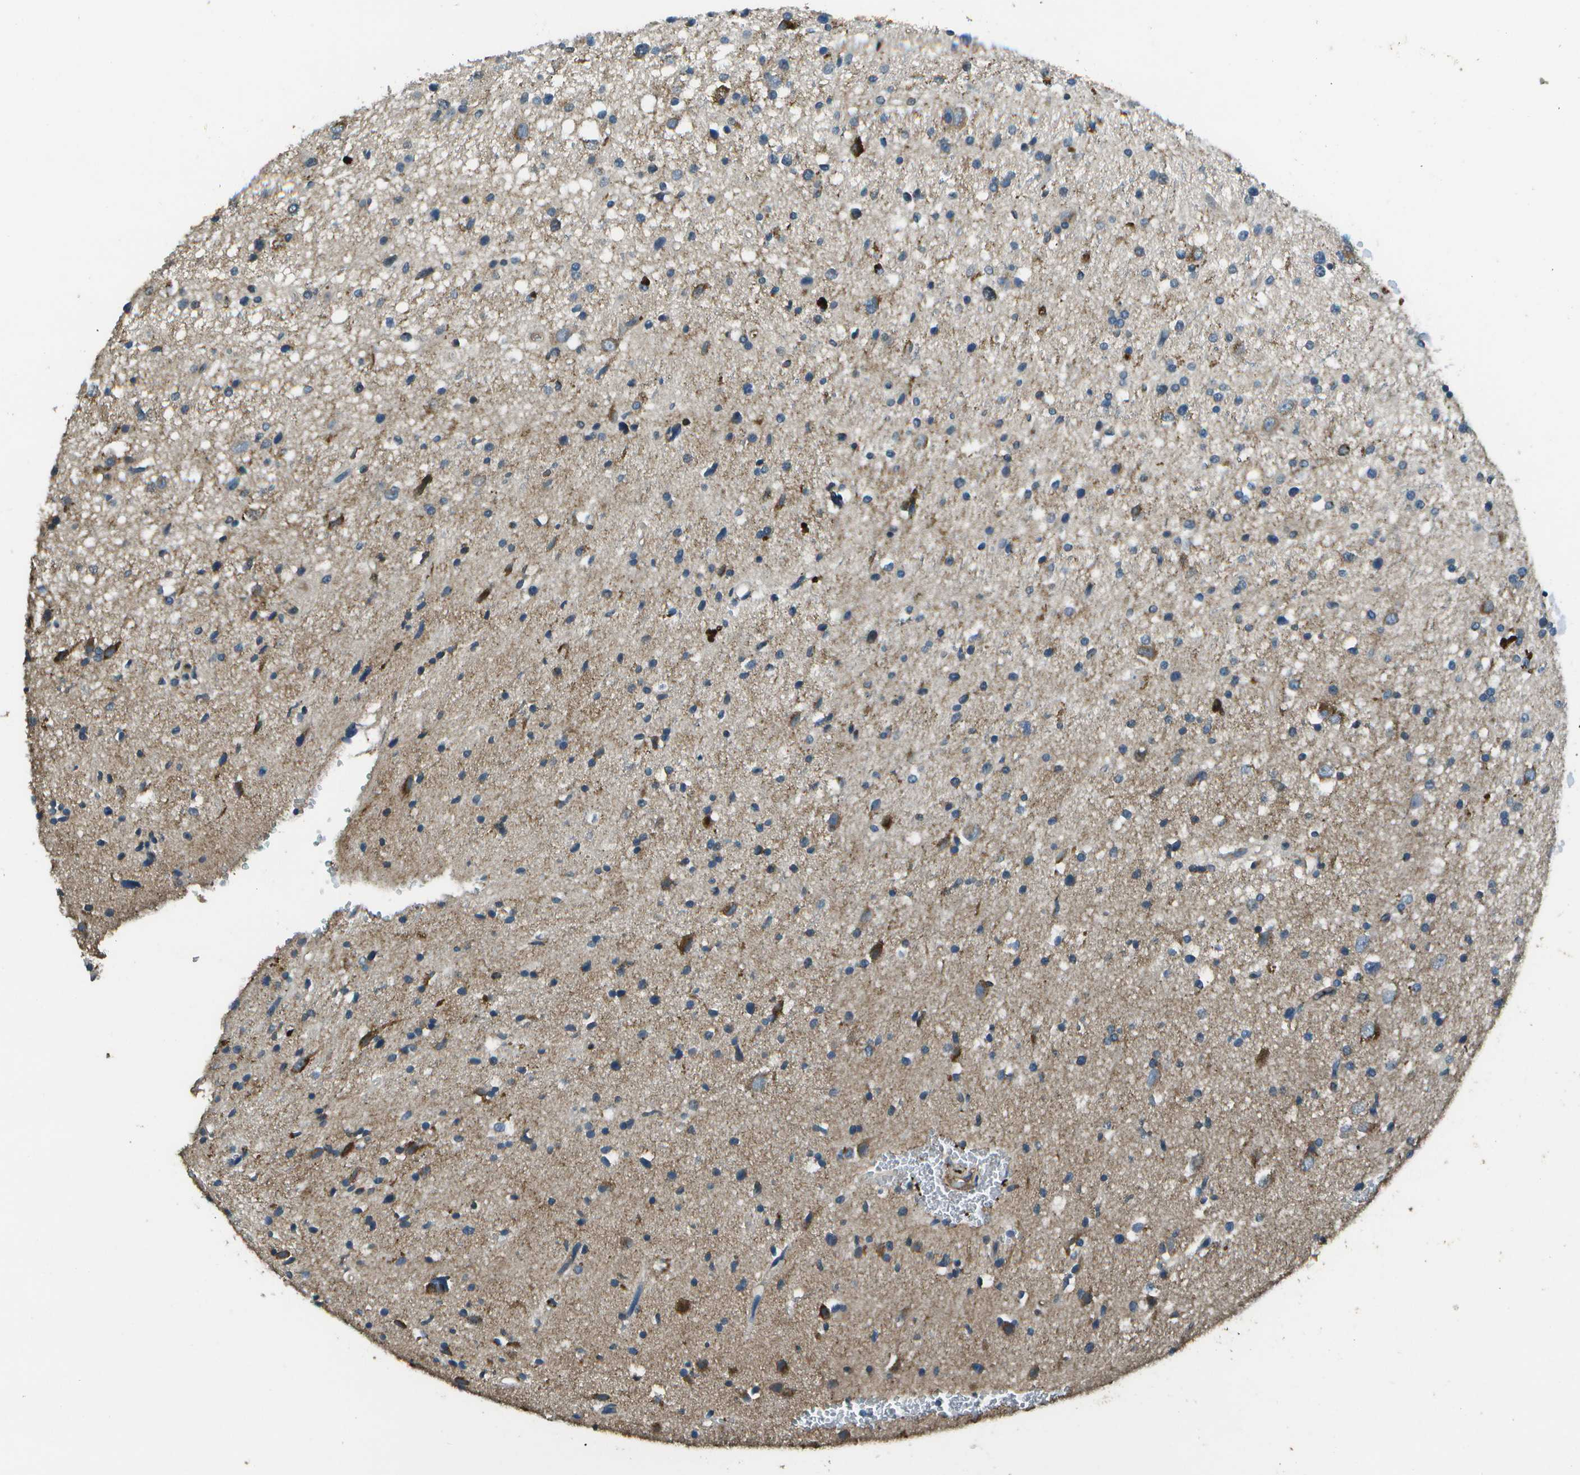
{"staining": {"intensity": "moderate", "quantity": "<25%", "location": "cytoplasmic/membranous"}, "tissue": "glioma", "cell_type": "Tumor cells", "image_type": "cancer", "snomed": [{"axis": "morphology", "description": "Glioma, malignant, High grade"}, {"axis": "topography", "description": "Brain"}], "caption": "IHC staining of high-grade glioma (malignant), which shows low levels of moderate cytoplasmic/membranous staining in about <25% of tumor cells indicating moderate cytoplasmic/membranous protein positivity. The staining was performed using DAB (brown) for protein detection and nuclei were counterstained in hematoxylin (blue).", "gene": "PDLIM1", "patient": {"sex": "male", "age": 33}}